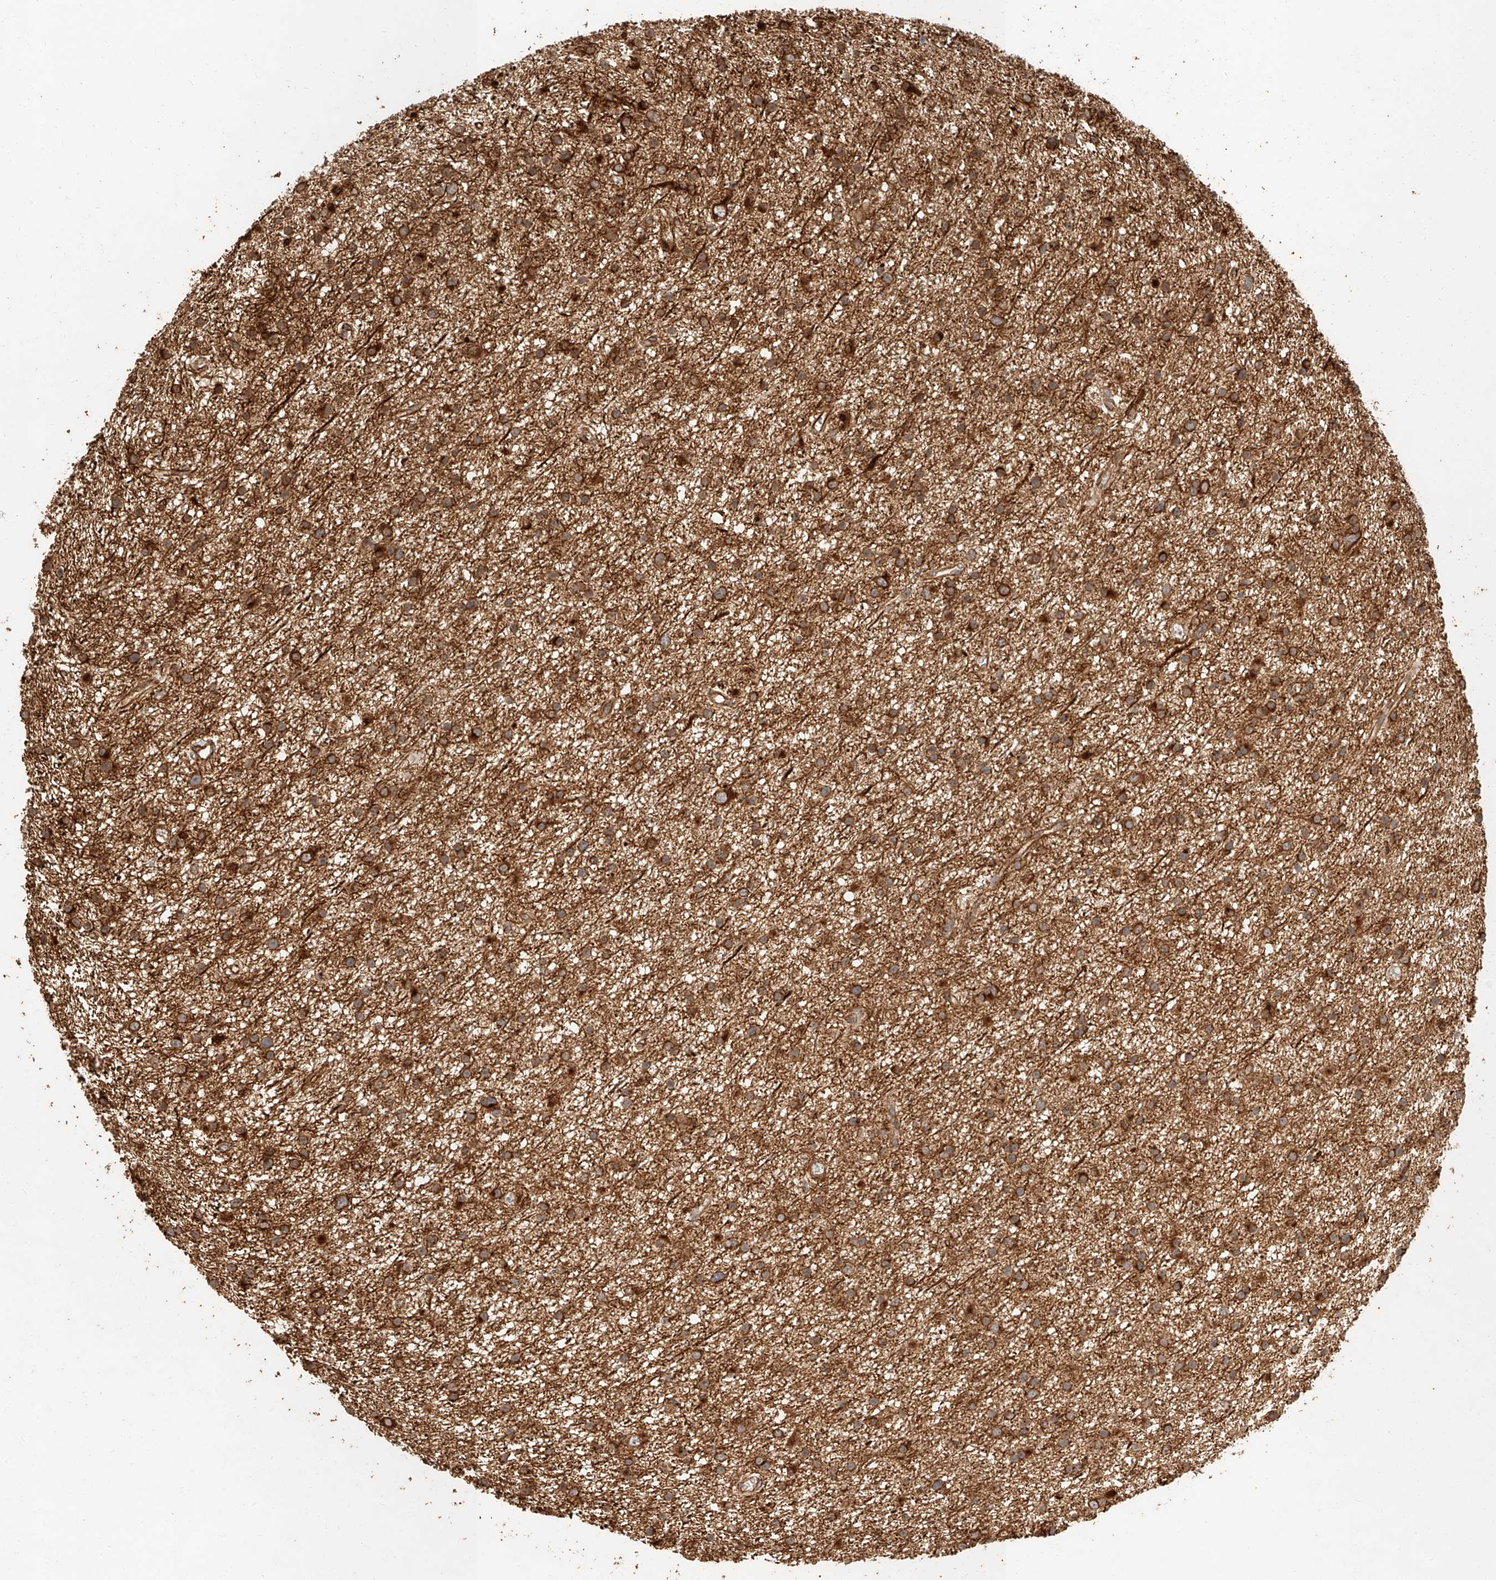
{"staining": {"intensity": "moderate", "quantity": ">75%", "location": "cytoplasmic/membranous"}, "tissue": "glioma", "cell_type": "Tumor cells", "image_type": "cancer", "snomed": [{"axis": "morphology", "description": "Glioma, malignant, Low grade"}, {"axis": "topography", "description": "Cerebral cortex"}], "caption": "Immunohistochemistry image of neoplastic tissue: malignant low-grade glioma stained using IHC reveals medium levels of moderate protein expression localized specifically in the cytoplasmic/membranous of tumor cells, appearing as a cytoplasmic/membranous brown color.", "gene": "NAP1L1", "patient": {"sex": "female", "age": 39}}